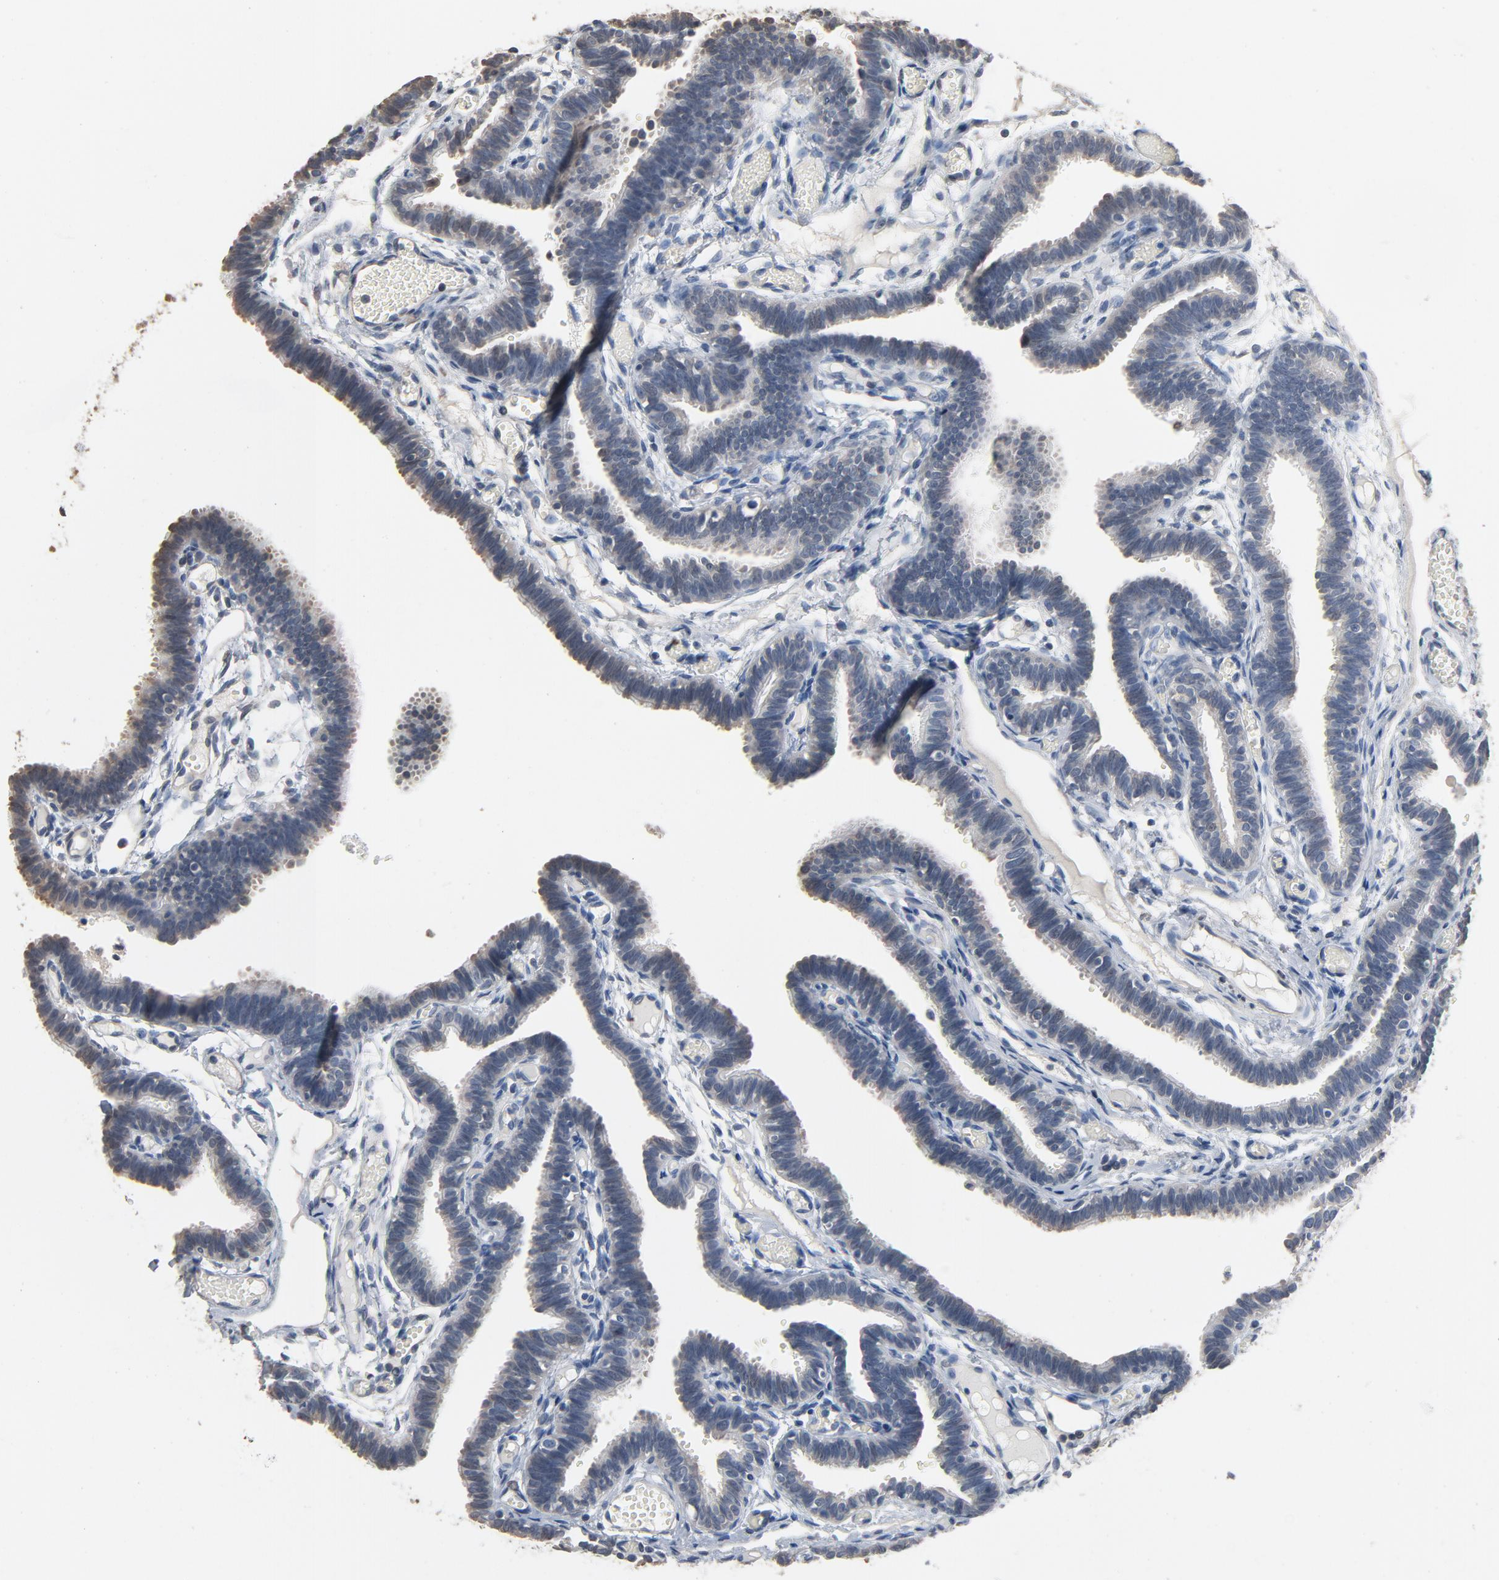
{"staining": {"intensity": "weak", "quantity": "25%-75%", "location": "cytoplasmic/membranous"}, "tissue": "fallopian tube", "cell_type": "Glandular cells", "image_type": "normal", "snomed": [{"axis": "morphology", "description": "Normal tissue, NOS"}, {"axis": "topography", "description": "Fallopian tube"}], "caption": "Protein expression analysis of normal fallopian tube shows weak cytoplasmic/membranous expression in approximately 25%-75% of glandular cells. (Stains: DAB in brown, nuclei in blue, Microscopy: brightfield microscopy at high magnification).", "gene": "SOX6", "patient": {"sex": "female", "age": 29}}